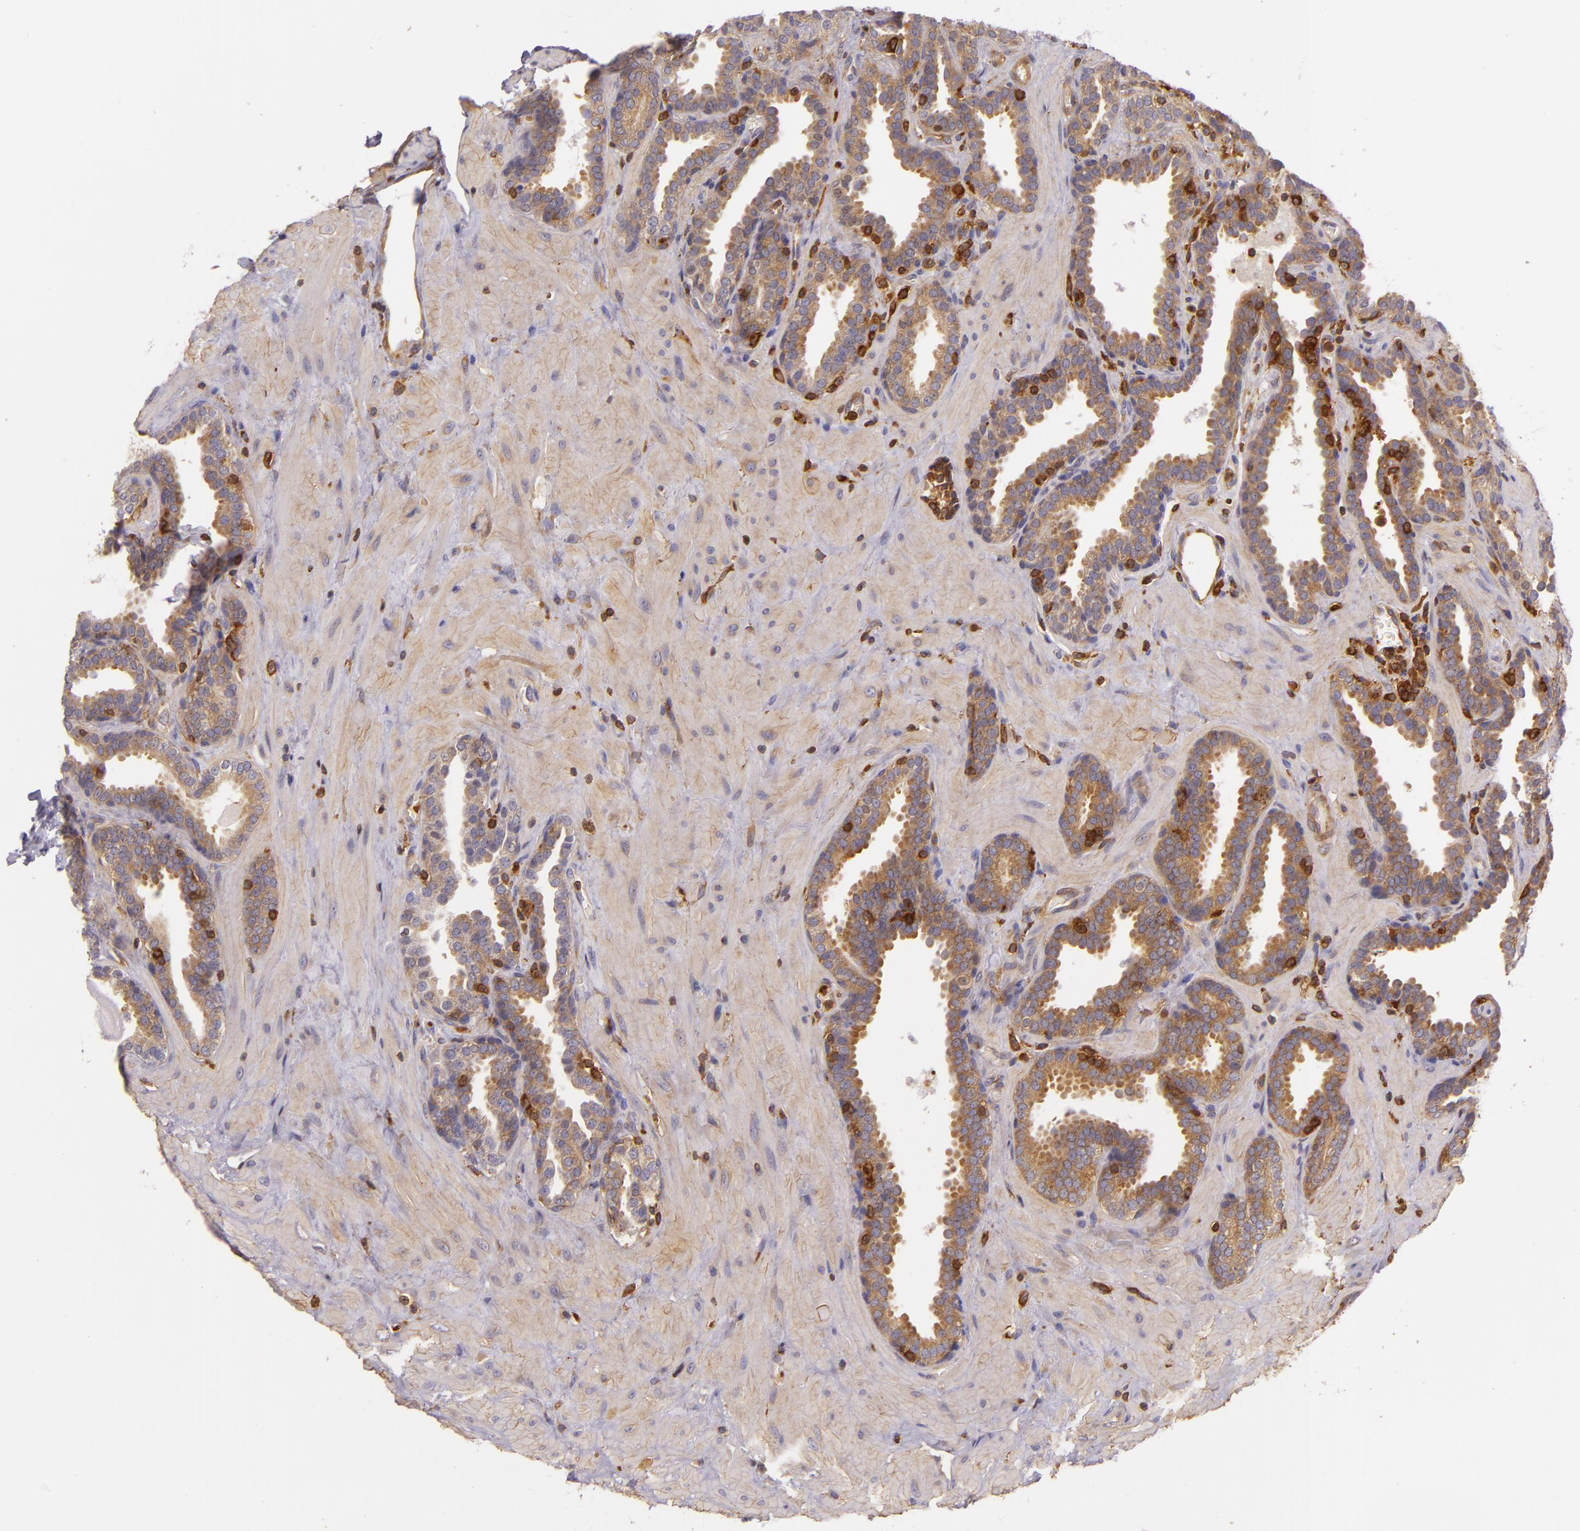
{"staining": {"intensity": "moderate", "quantity": ">75%", "location": "cytoplasmic/membranous"}, "tissue": "prostate", "cell_type": "Glandular cells", "image_type": "normal", "snomed": [{"axis": "morphology", "description": "Normal tissue, NOS"}, {"axis": "topography", "description": "Prostate"}], "caption": "Immunohistochemical staining of benign human prostate reveals medium levels of moderate cytoplasmic/membranous expression in about >75% of glandular cells.", "gene": "TLN1", "patient": {"sex": "male", "age": 51}}